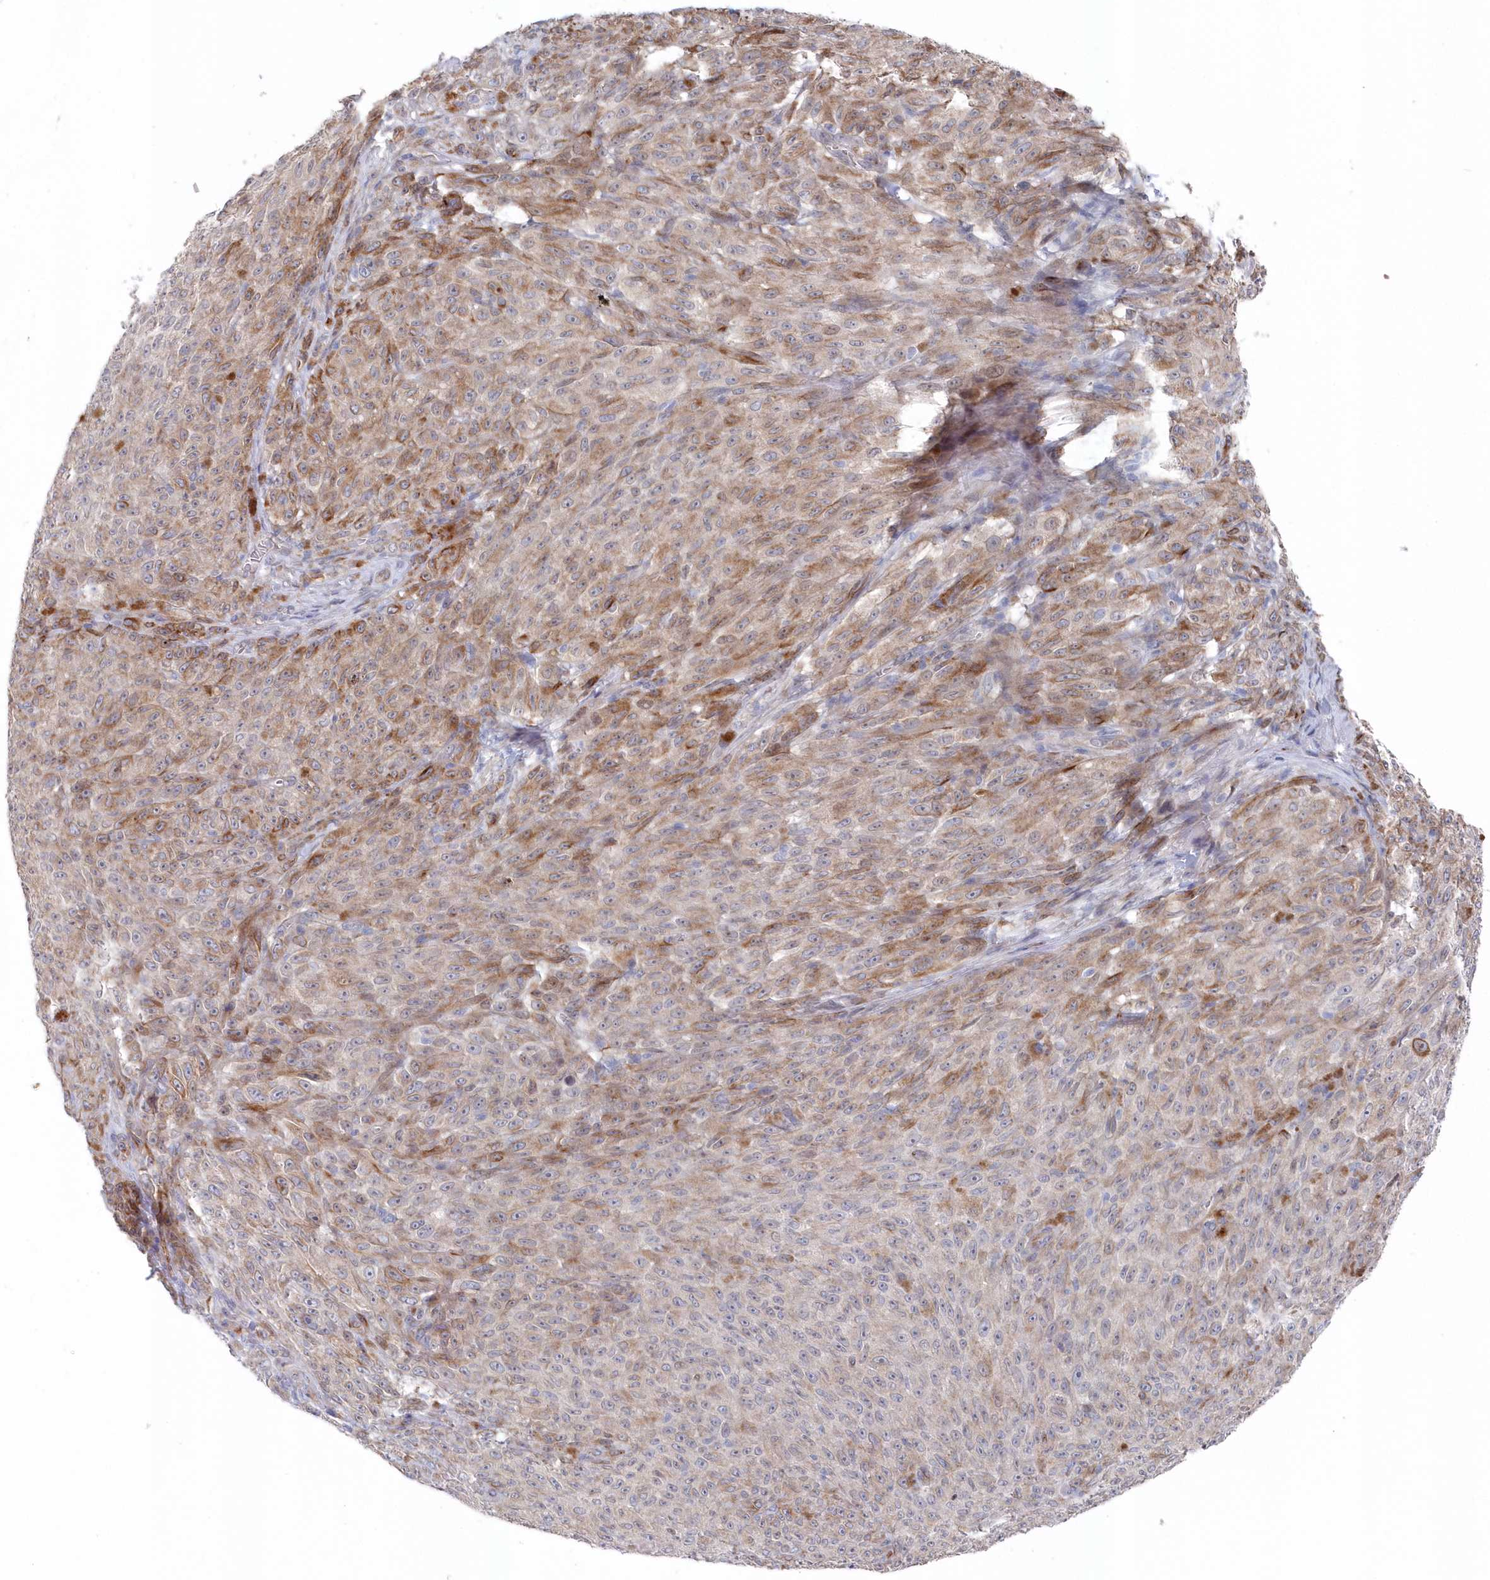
{"staining": {"intensity": "moderate", "quantity": "<25%", "location": "cytoplasmic/membranous"}, "tissue": "melanoma", "cell_type": "Tumor cells", "image_type": "cancer", "snomed": [{"axis": "morphology", "description": "Malignant melanoma, NOS"}, {"axis": "topography", "description": "Skin"}], "caption": "Melanoma stained with a brown dye exhibits moderate cytoplasmic/membranous positive staining in about <25% of tumor cells.", "gene": "KIAA1586", "patient": {"sex": "female", "age": 82}}